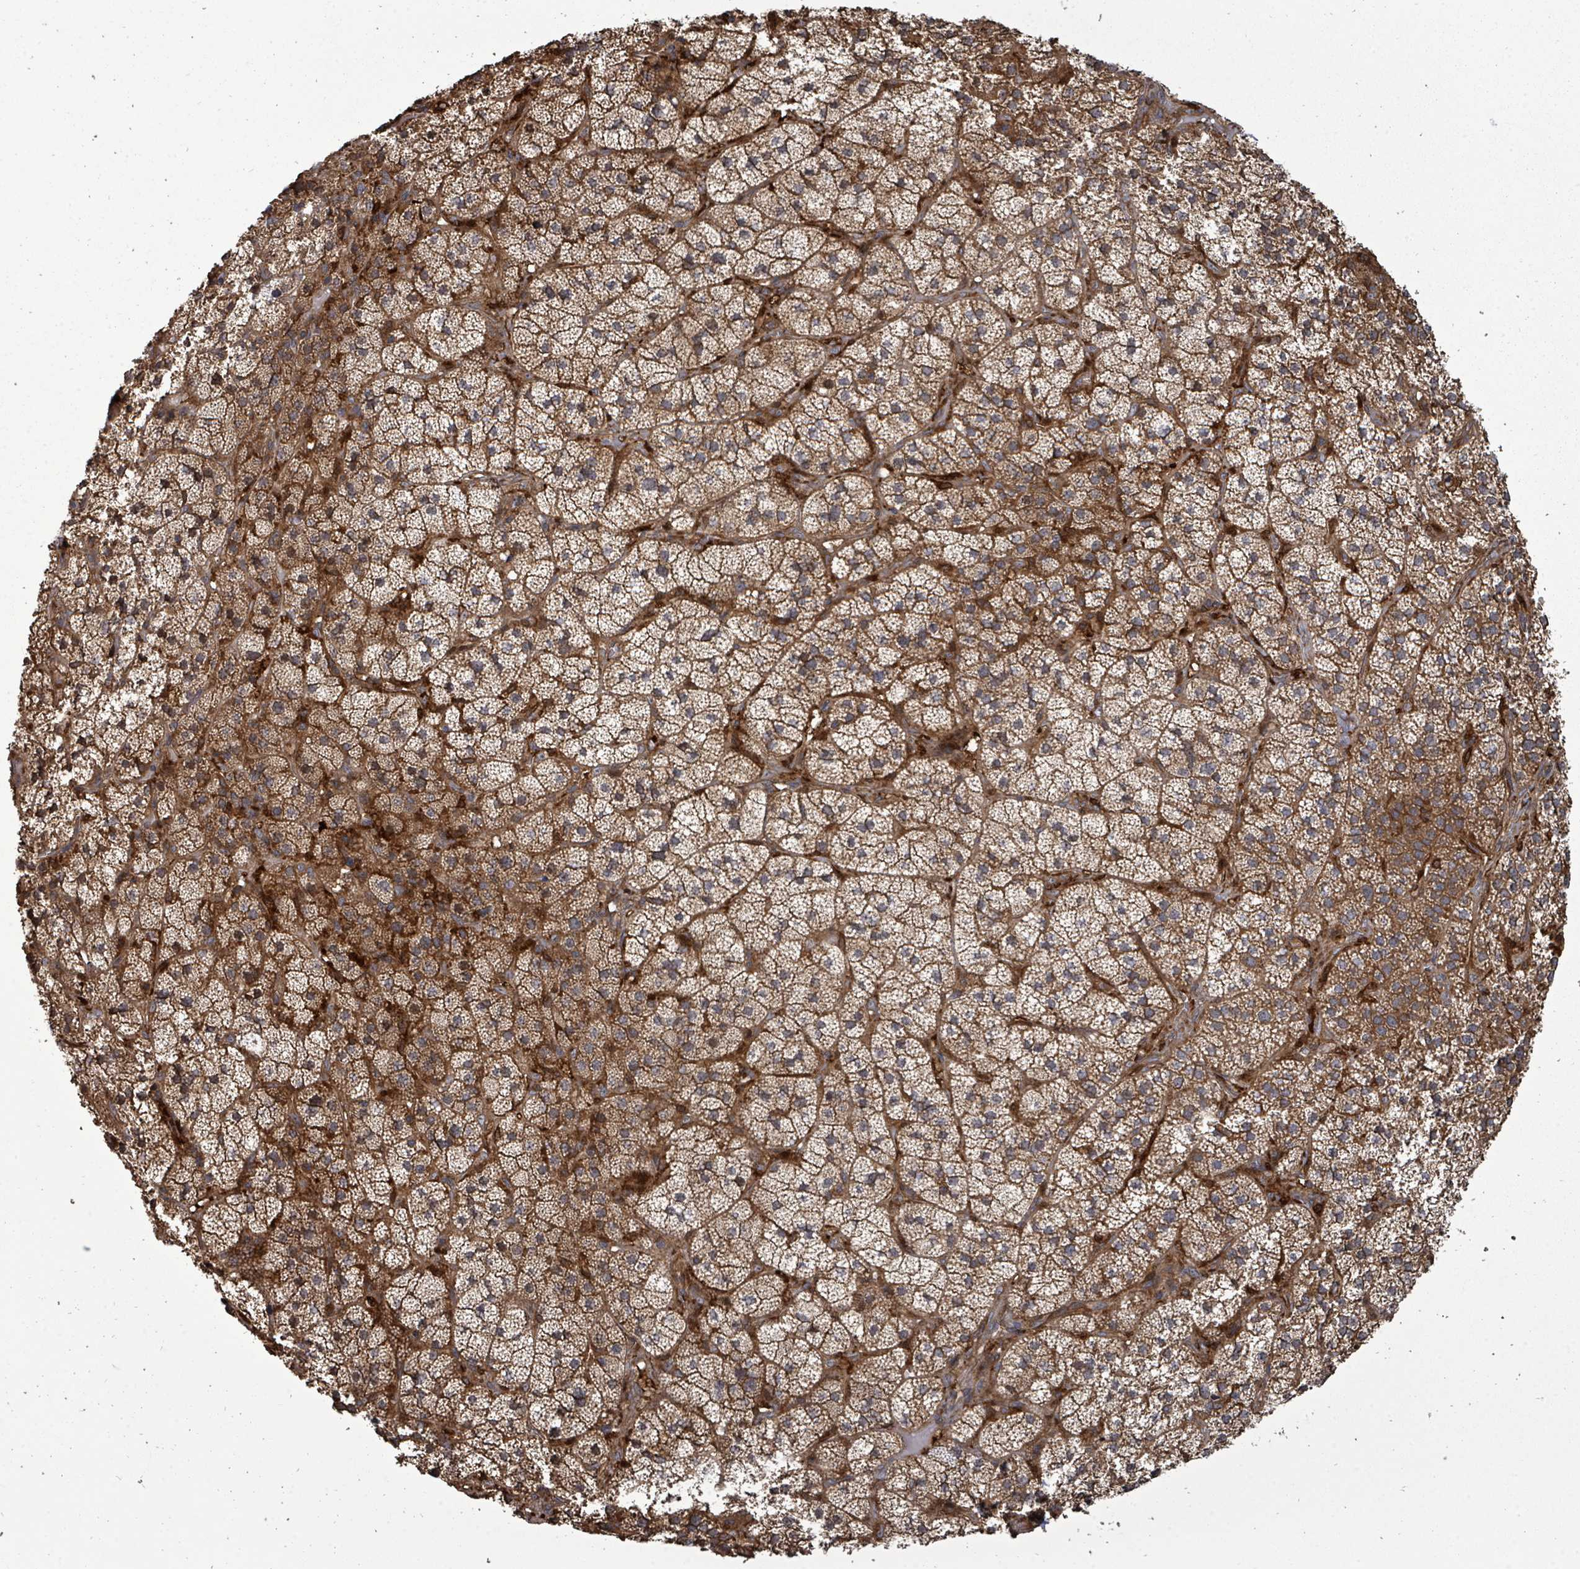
{"staining": {"intensity": "strong", "quantity": ">75%", "location": "cytoplasmic/membranous"}, "tissue": "adrenal gland", "cell_type": "Glandular cells", "image_type": "normal", "snomed": [{"axis": "morphology", "description": "Normal tissue, NOS"}, {"axis": "topography", "description": "Adrenal gland"}], "caption": "An image of adrenal gland stained for a protein reveals strong cytoplasmic/membranous brown staining in glandular cells.", "gene": "EIF3CL", "patient": {"sex": "female", "age": 58}}